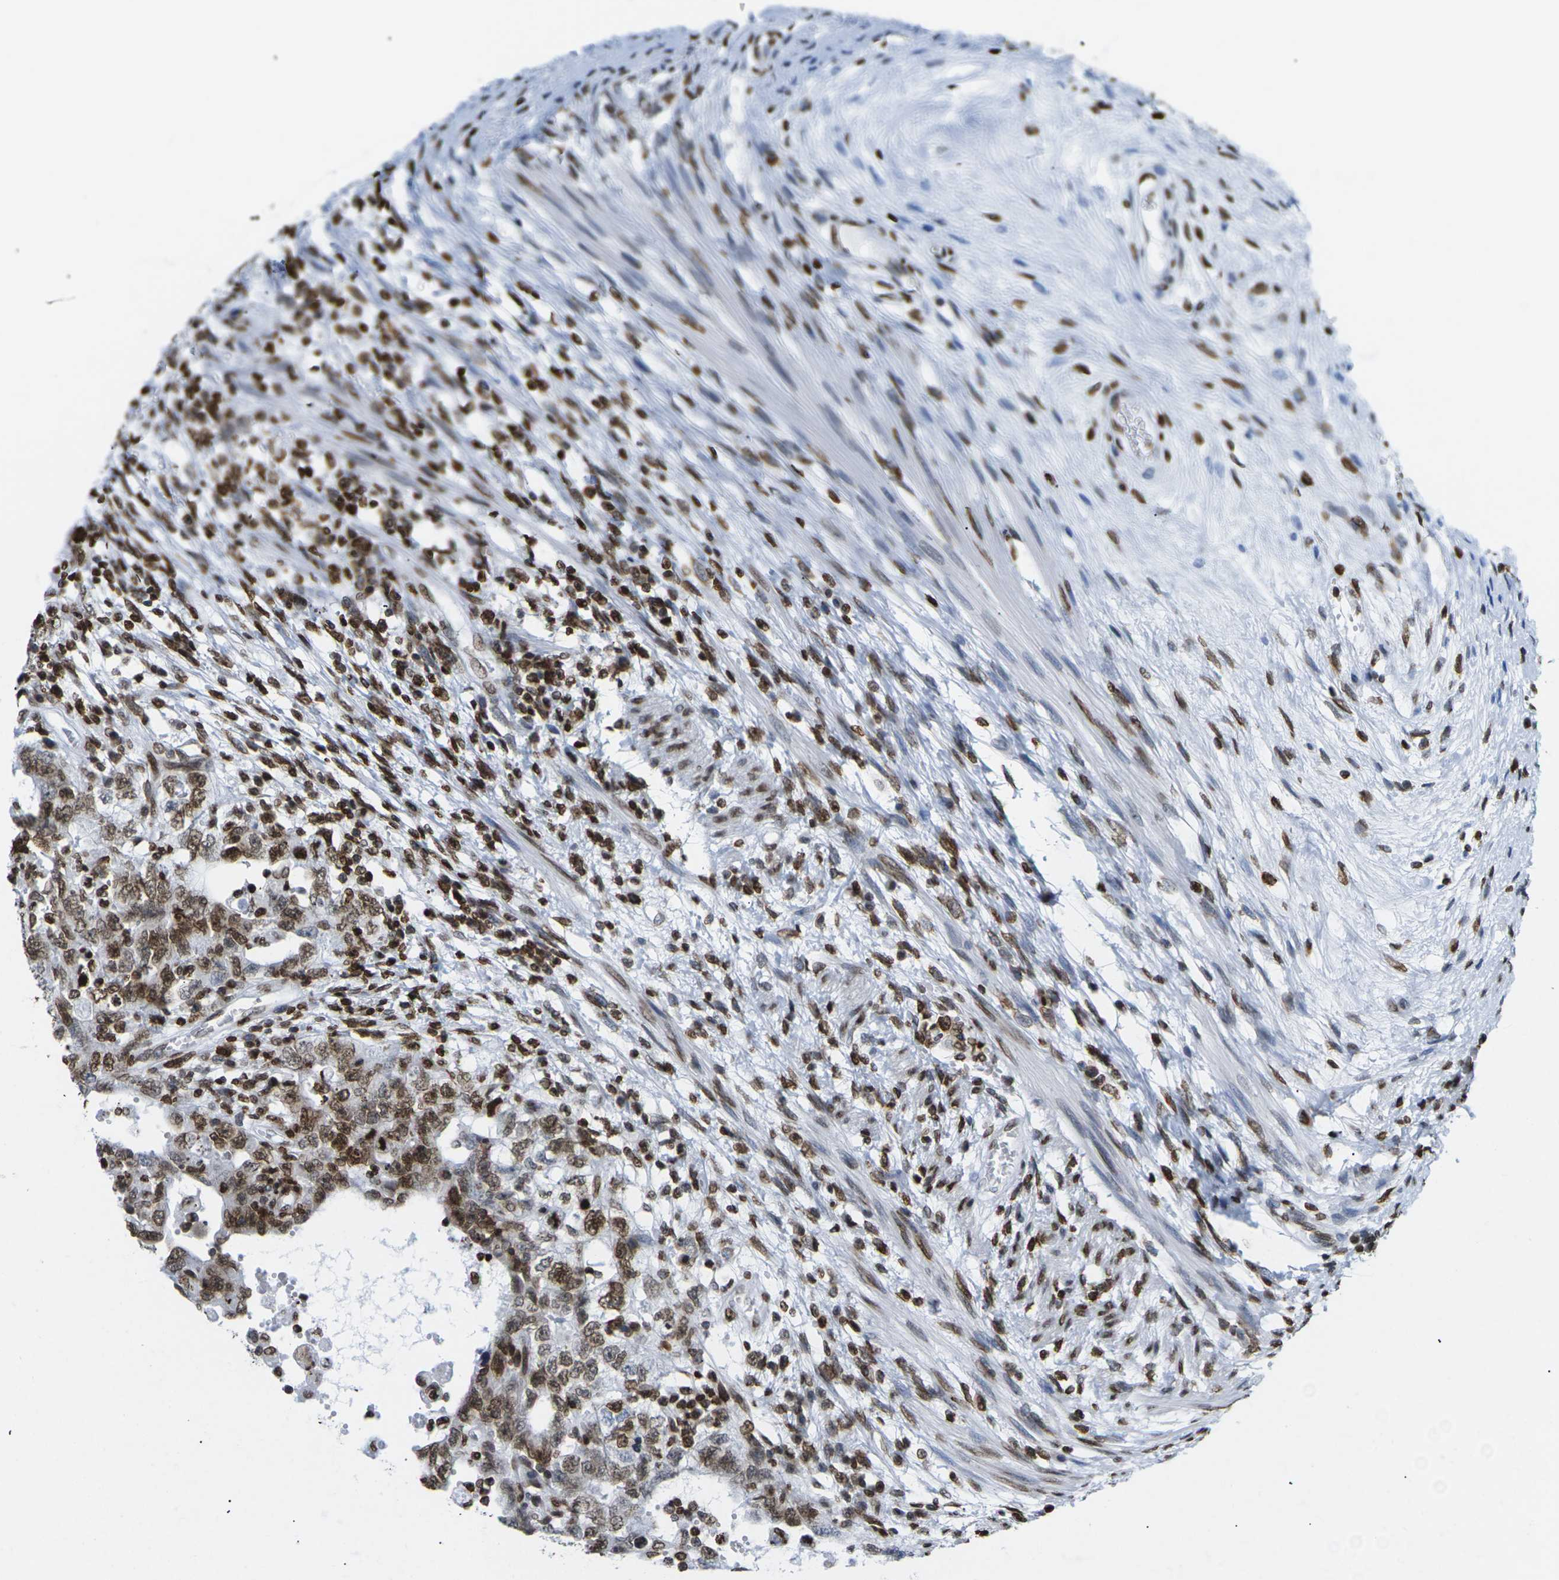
{"staining": {"intensity": "moderate", "quantity": ">75%", "location": "cytoplasmic/membranous,nuclear"}, "tissue": "testis cancer", "cell_type": "Tumor cells", "image_type": "cancer", "snomed": [{"axis": "morphology", "description": "Carcinoma, Embryonal, NOS"}, {"axis": "topography", "description": "Testis"}], "caption": "Immunohistochemistry (IHC) staining of testis embryonal carcinoma, which exhibits medium levels of moderate cytoplasmic/membranous and nuclear expression in about >75% of tumor cells indicating moderate cytoplasmic/membranous and nuclear protein staining. The staining was performed using DAB (brown) for protein detection and nuclei were counterstained in hematoxylin (blue).", "gene": "H2AC21", "patient": {"sex": "male", "age": 26}}